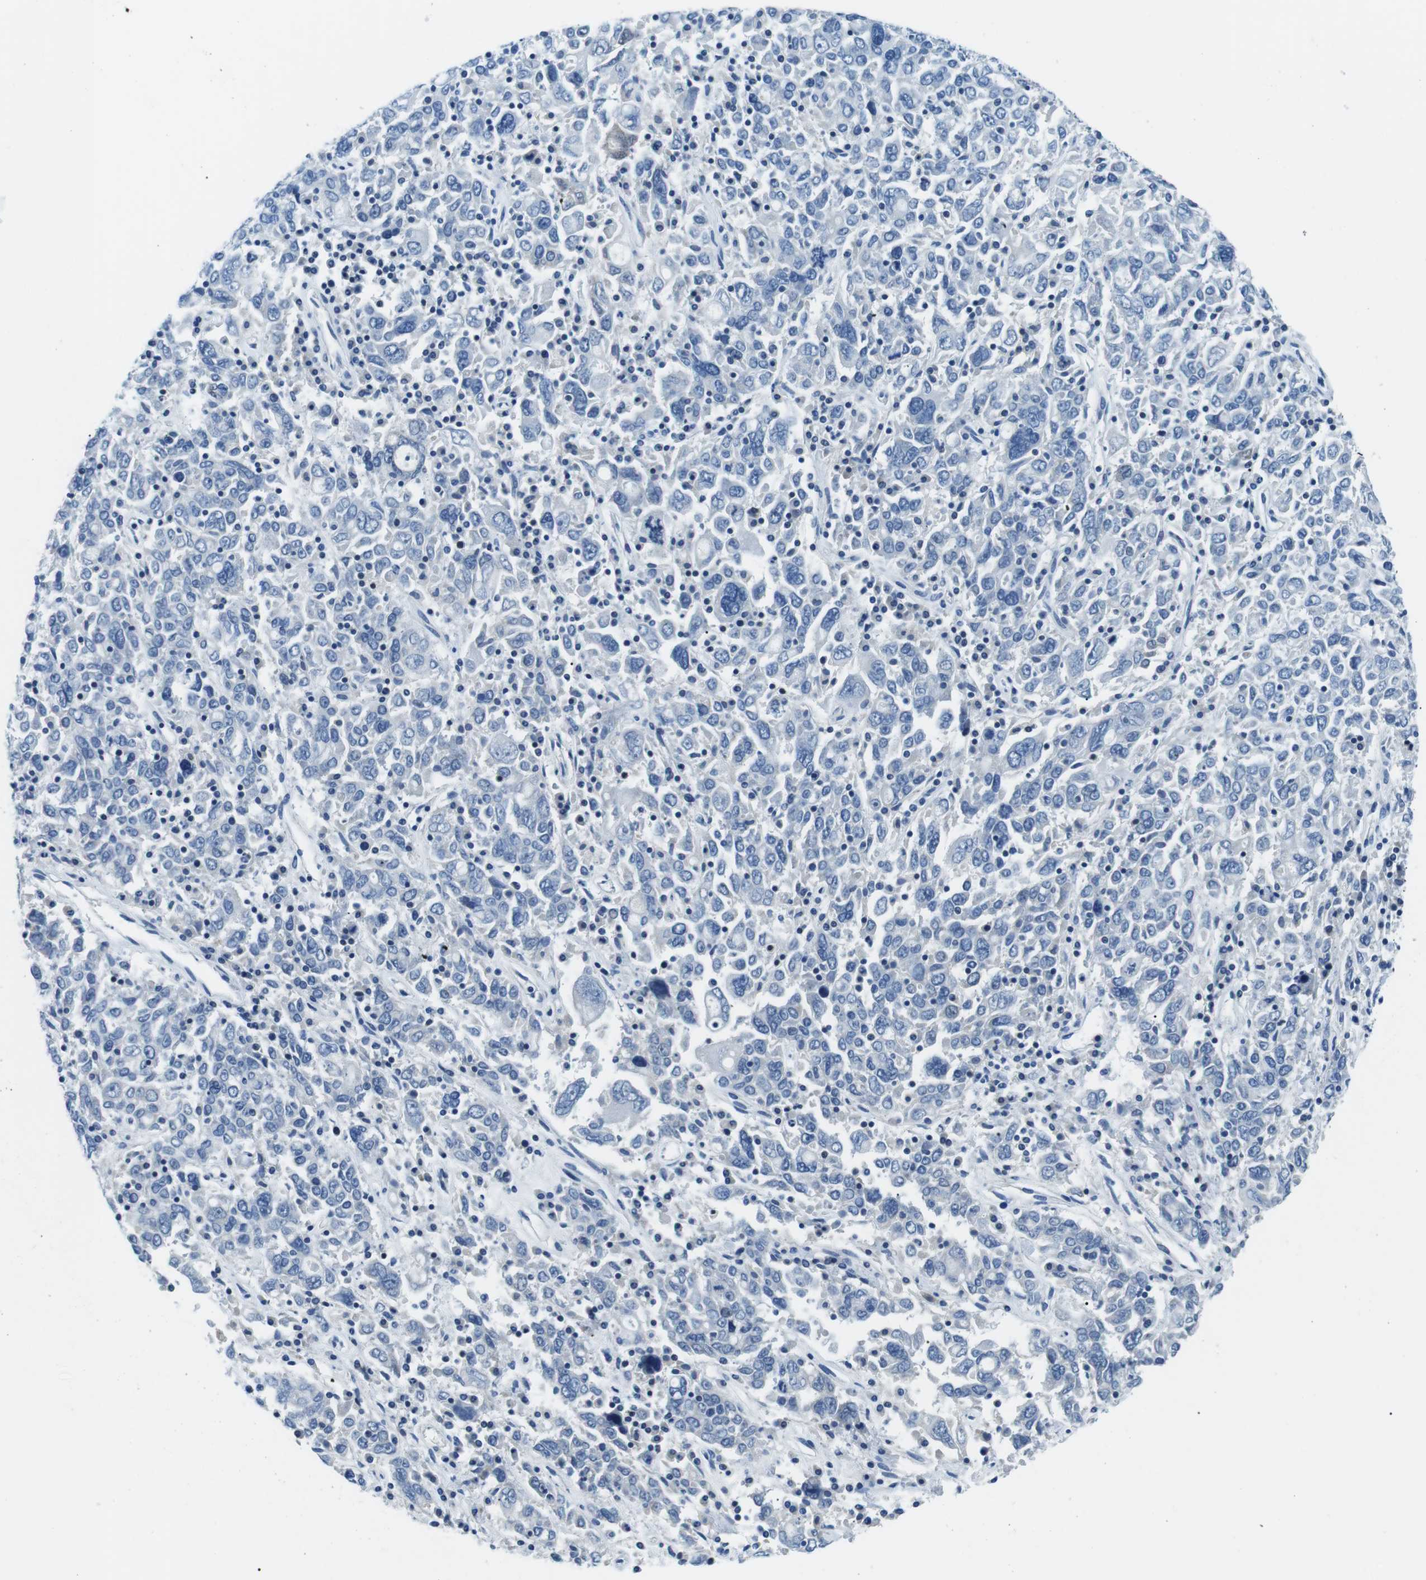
{"staining": {"intensity": "negative", "quantity": "none", "location": "none"}, "tissue": "ovarian cancer", "cell_type": "Tumor cells", "image_type": "cancer", "snomed": [{"axis": "morphology", "description": "Carcinoma, endometroid"}, {"axis": "topography", "description": "Ovary"}], "caption": "Photomicrograph shows no significant protein staining in tumor cells of endometroid carcinoma (ovarian).", "gene": "PHLDA1", "patient": {"sex": "female", "age": 62}}